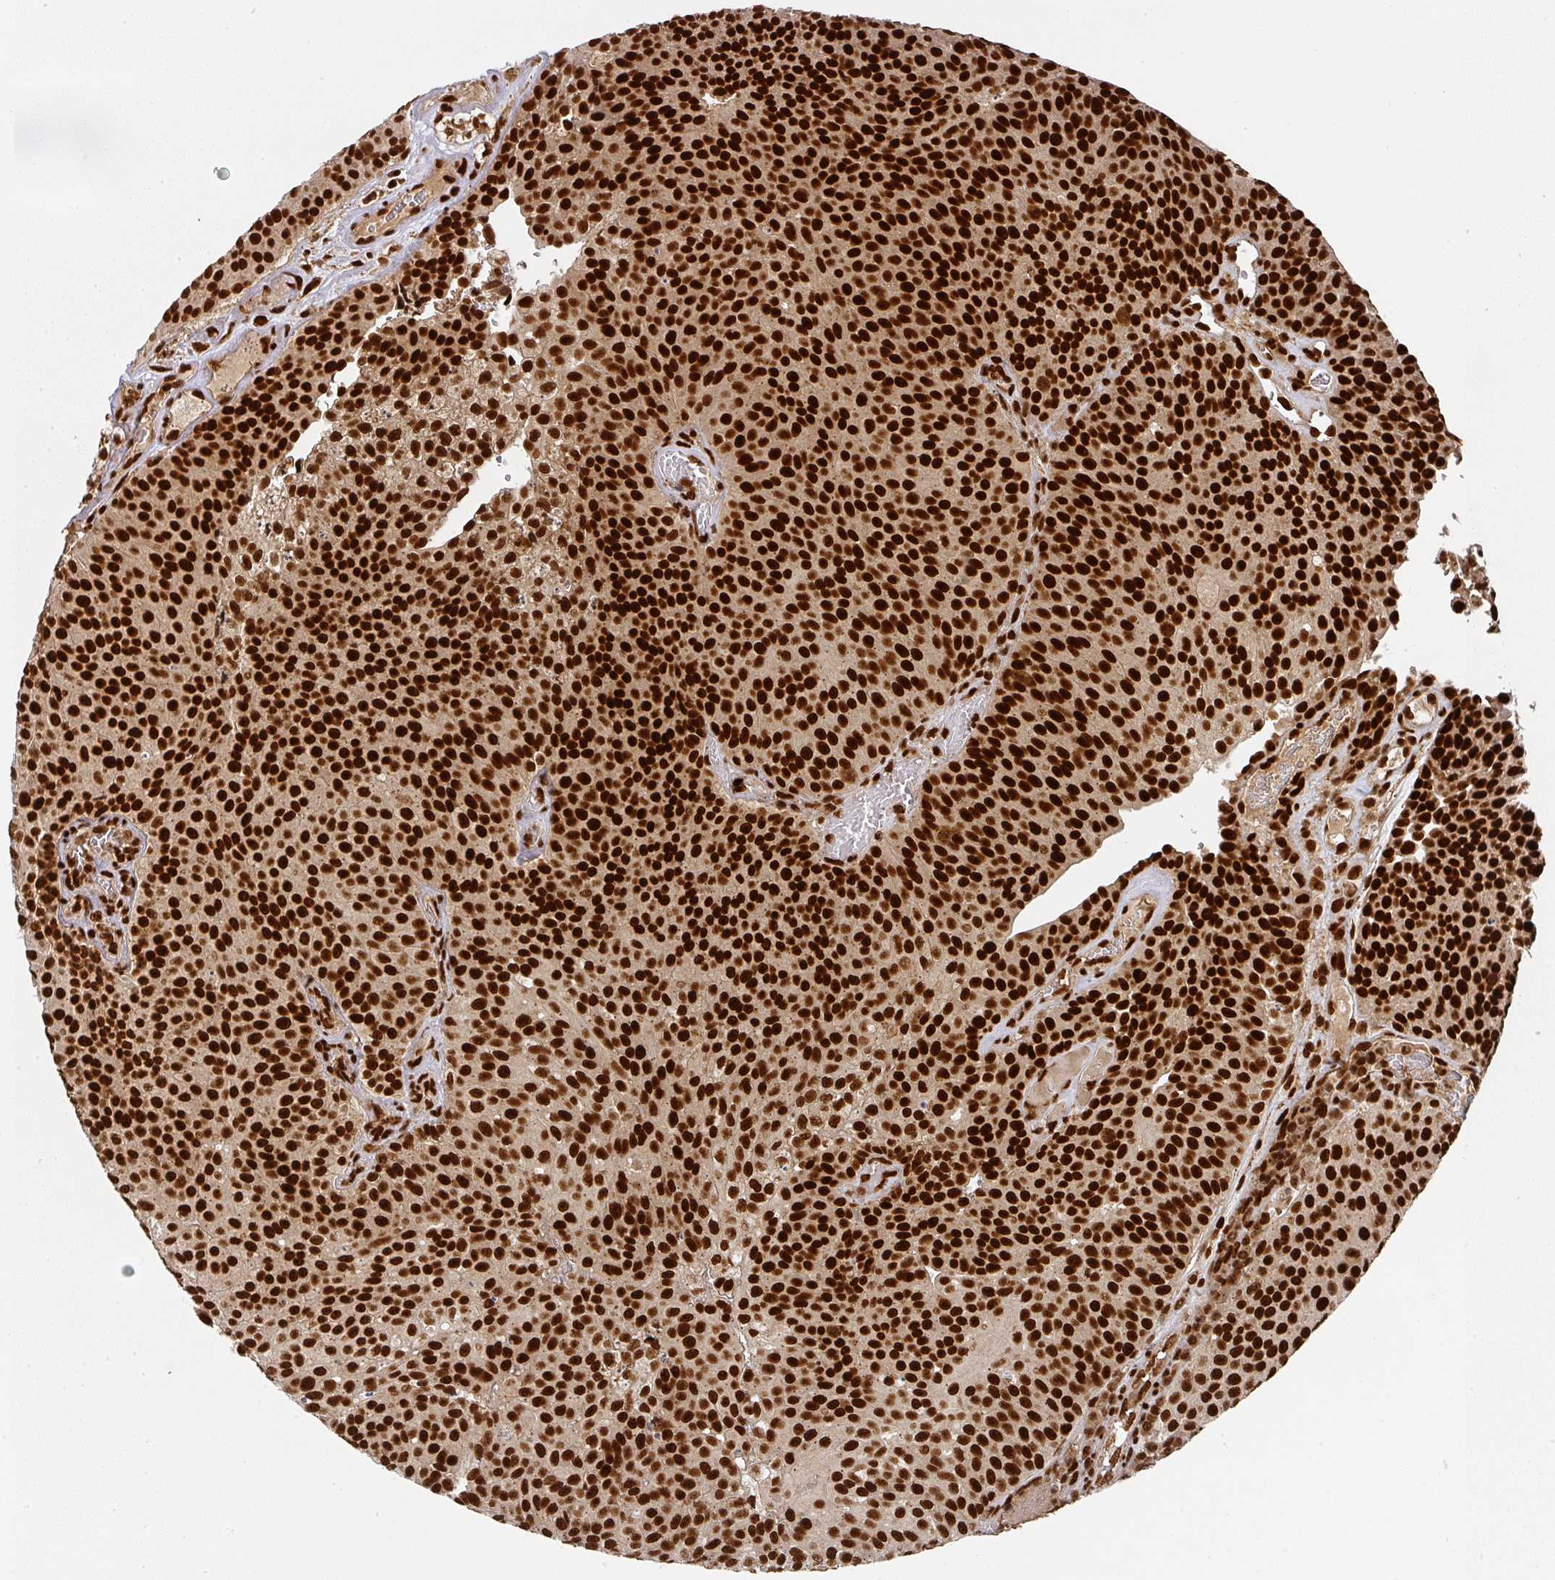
{"staining": {"intensity": "strong", "quantity": ">75%", "location": "nuclear"}, "tissue": "urothelial cancer", "cell_type": "Tumor cells", "image_type": "cancer", "snomed": [{"axis": "morphology", "description": "Urothelial carcinoma, Low grade"}, {"axis": "topography", "description": "Urinary bladder"}], "caption": "Immunohistochemistry (IHC) staining of urothelial cancer, which shows high levels of strong nuclear expression in approximately >75% of tumor cells indicating strong nuclear protein expression. The staining was performed using DAB (brown) for protein detection and nuclei were counterstained in hematoxylin (blue).", "gene": "DIDO1", "patient": {"sex": "female", "age": 79}}